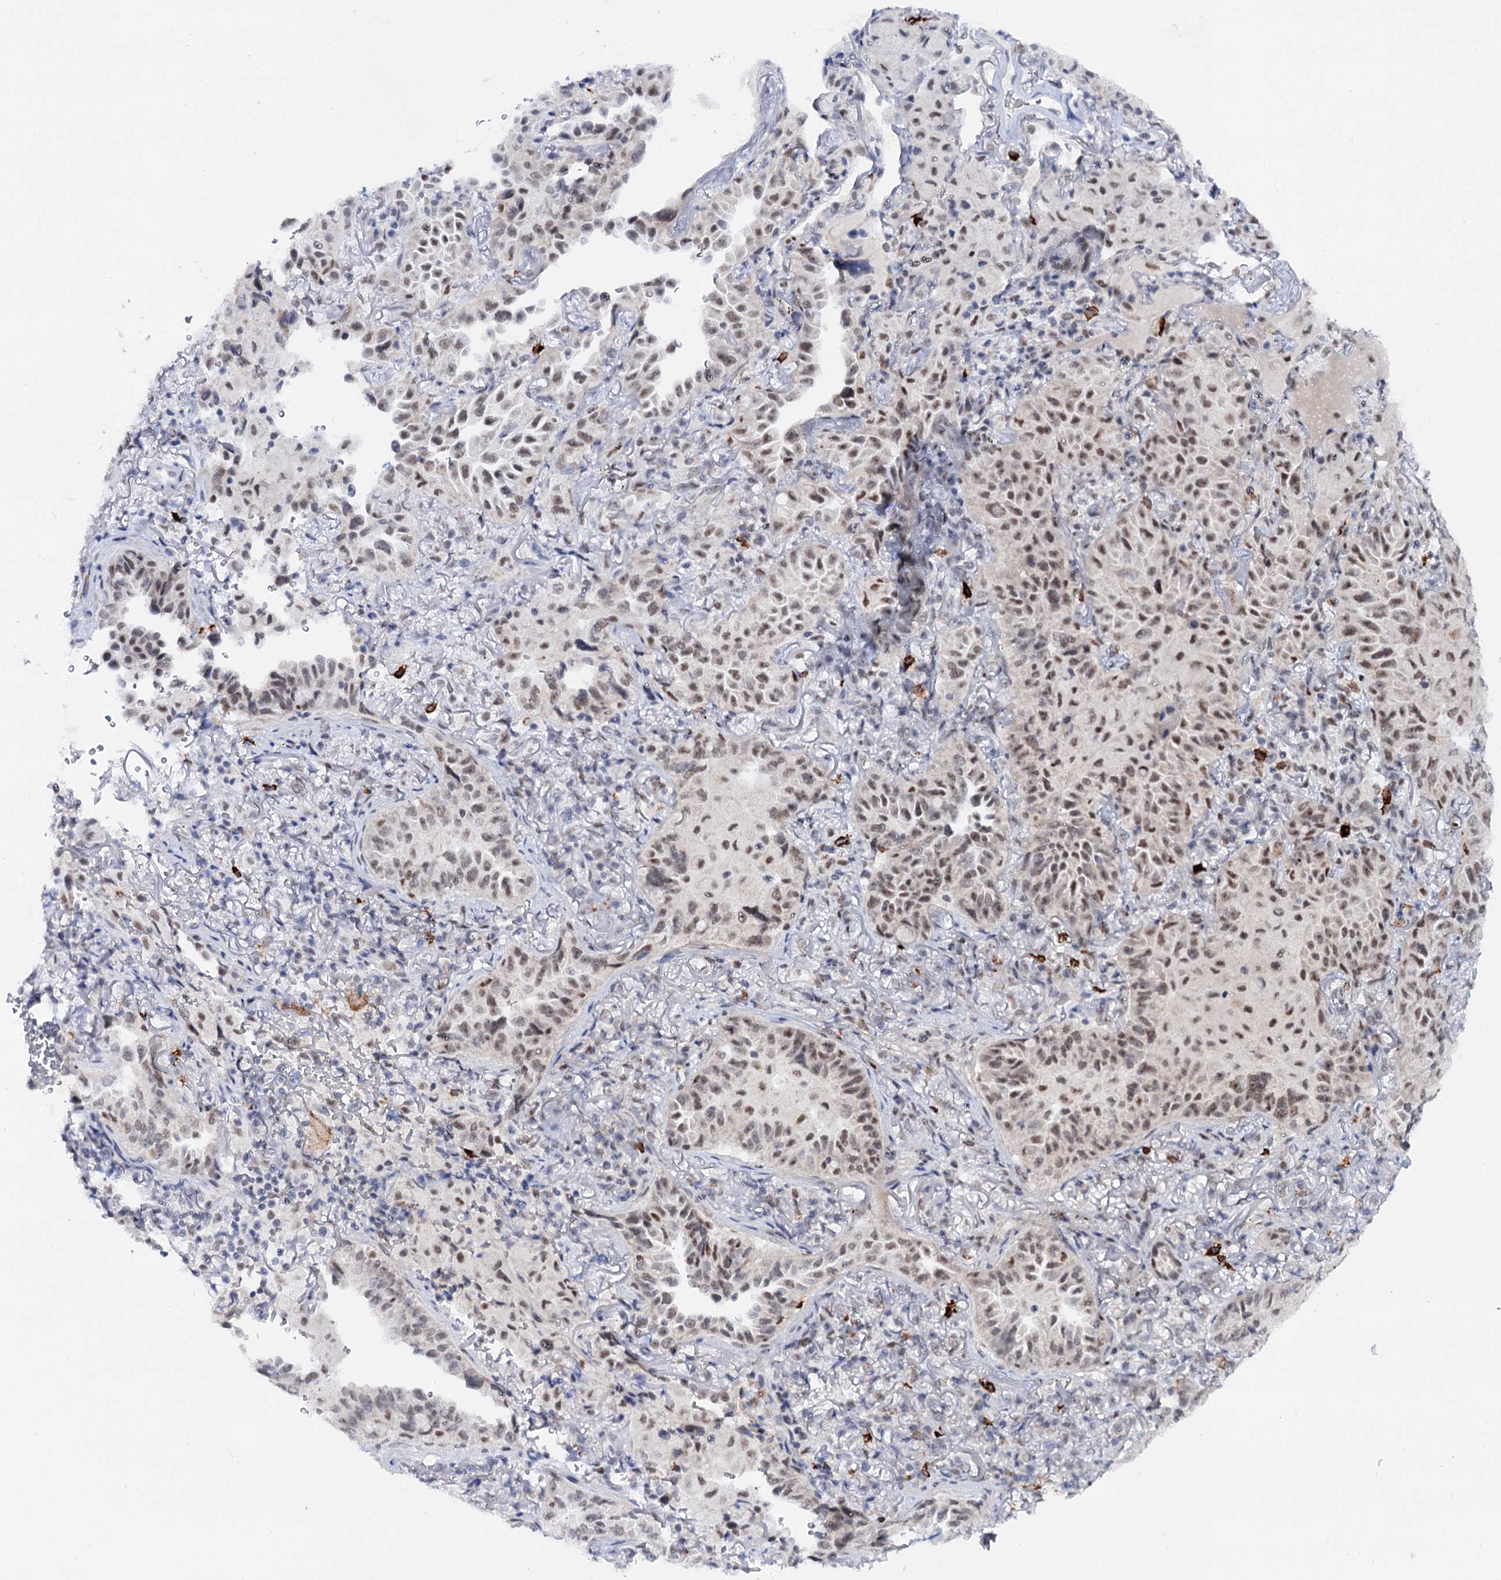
{"staining": {"intensity": "moderate", "quantity": "25%-75%", "location": "nuclear"}, "tissue": "lung cancer", "cell_type": "Tumor cells", "image_type": "cancer", "snomed": [{"axis": "morphology", "description": "Adenocarcinoma, NOS"}, {"axis": "topography", "description": "Lung"}], "caption": "The photomicrograph demonstrates a brown stain indicating the presence of a protein in the nuclear of tumor cells in lung cancer (adenocarcinoma).", "gene": "BUD13", "patient": {"sex": "female", "age": 69}}